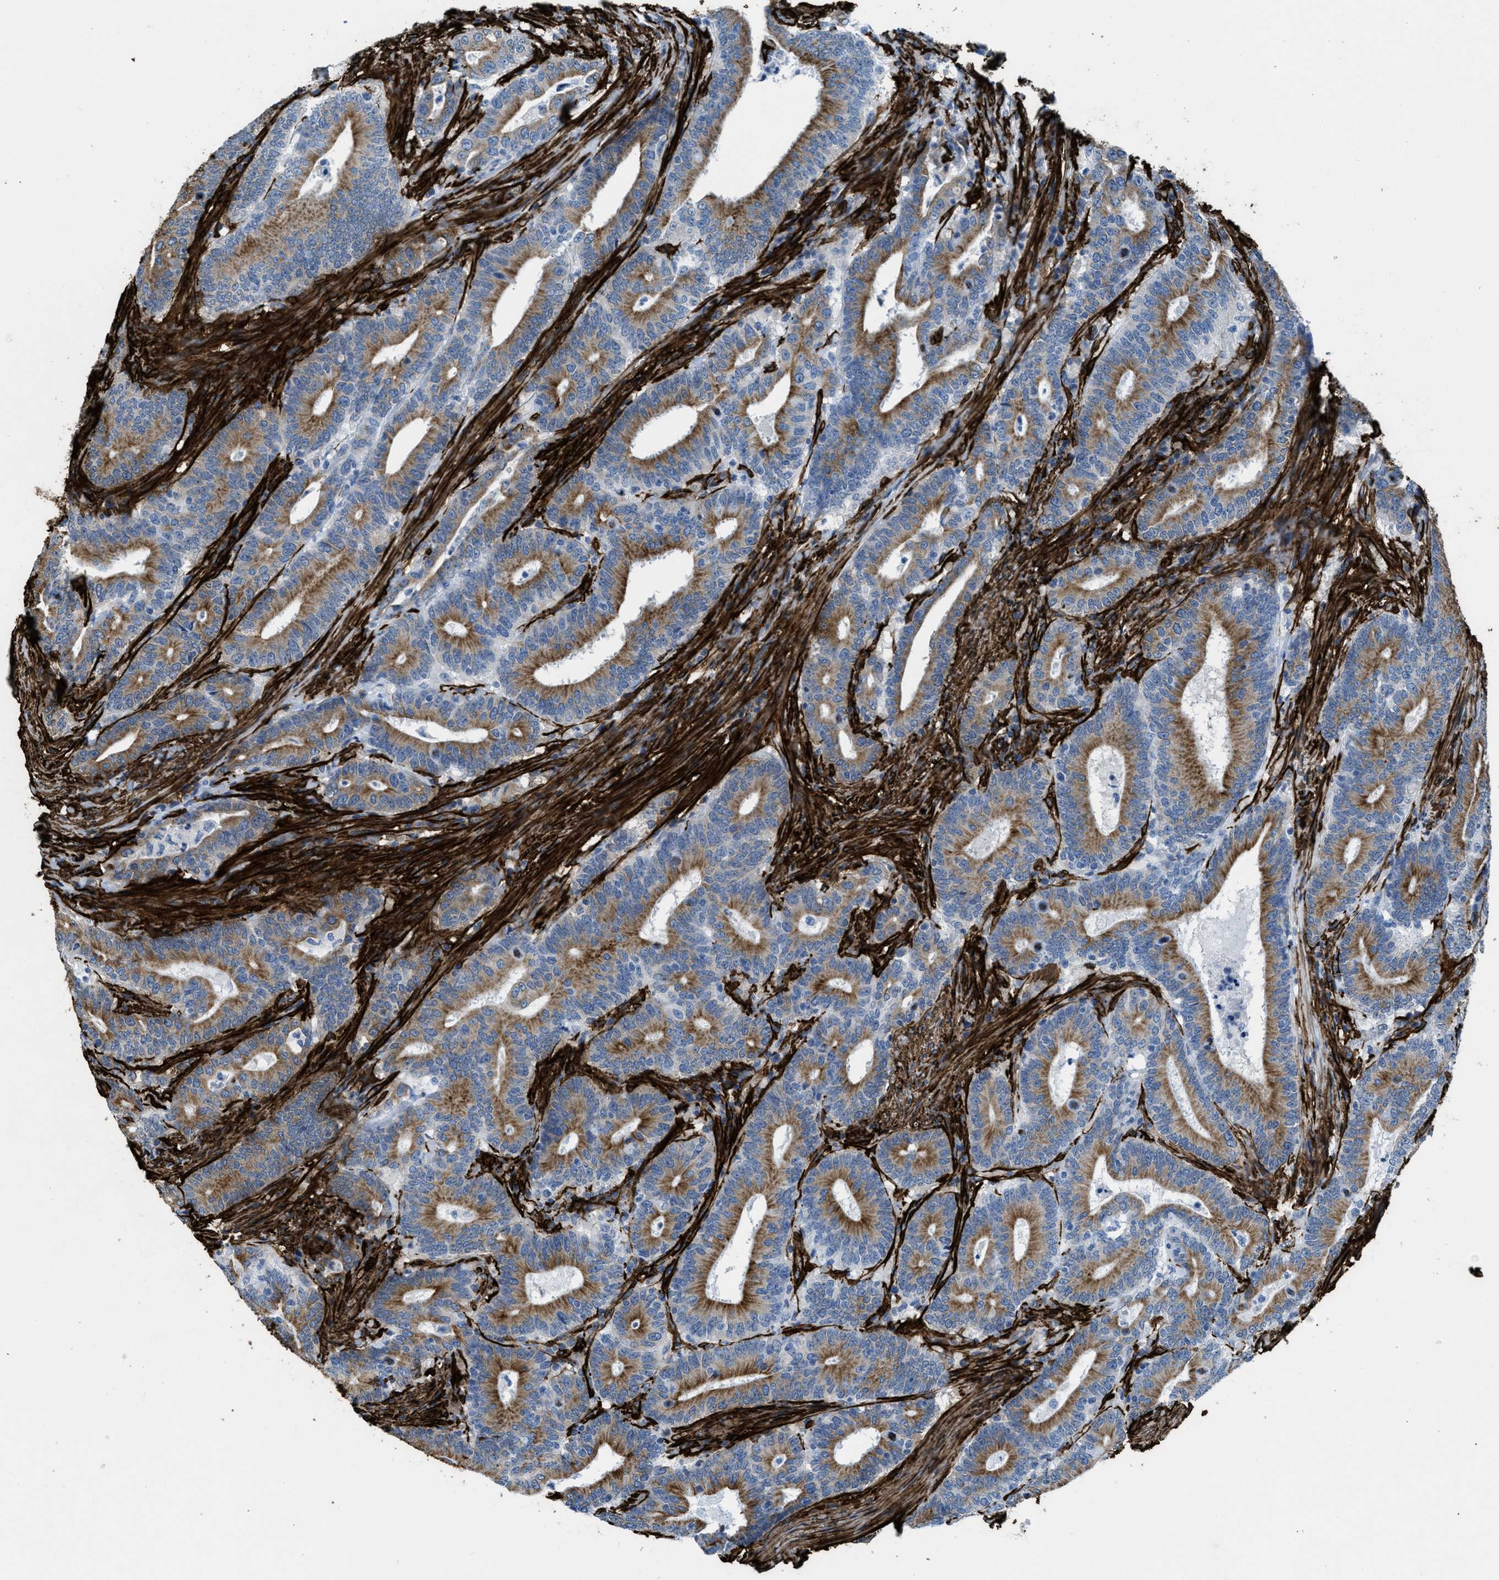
{"staining": {"intensity": "moderate", "quantity": ">75%", "location": "cytoplasmic/membranous"}, "tissue": "colorectal cancer", "cell_type": "Tumor cells", "image_type": "cancer", "snomed": [{"axis": "morphology", "description": "Adenocarcinoma, NOS"}, {"axis": "topography", "description": "Colon"}], "caption": "DAB (3,3'-diaminobenzidine) immunohistochemical staining of colorectal adenocarcinoma displays moderate cytoplasmic/membranous protein staining in about >75% of tumor cells.", "gene": "CALD1", "patient": {"sex": "female", "age": 66}}